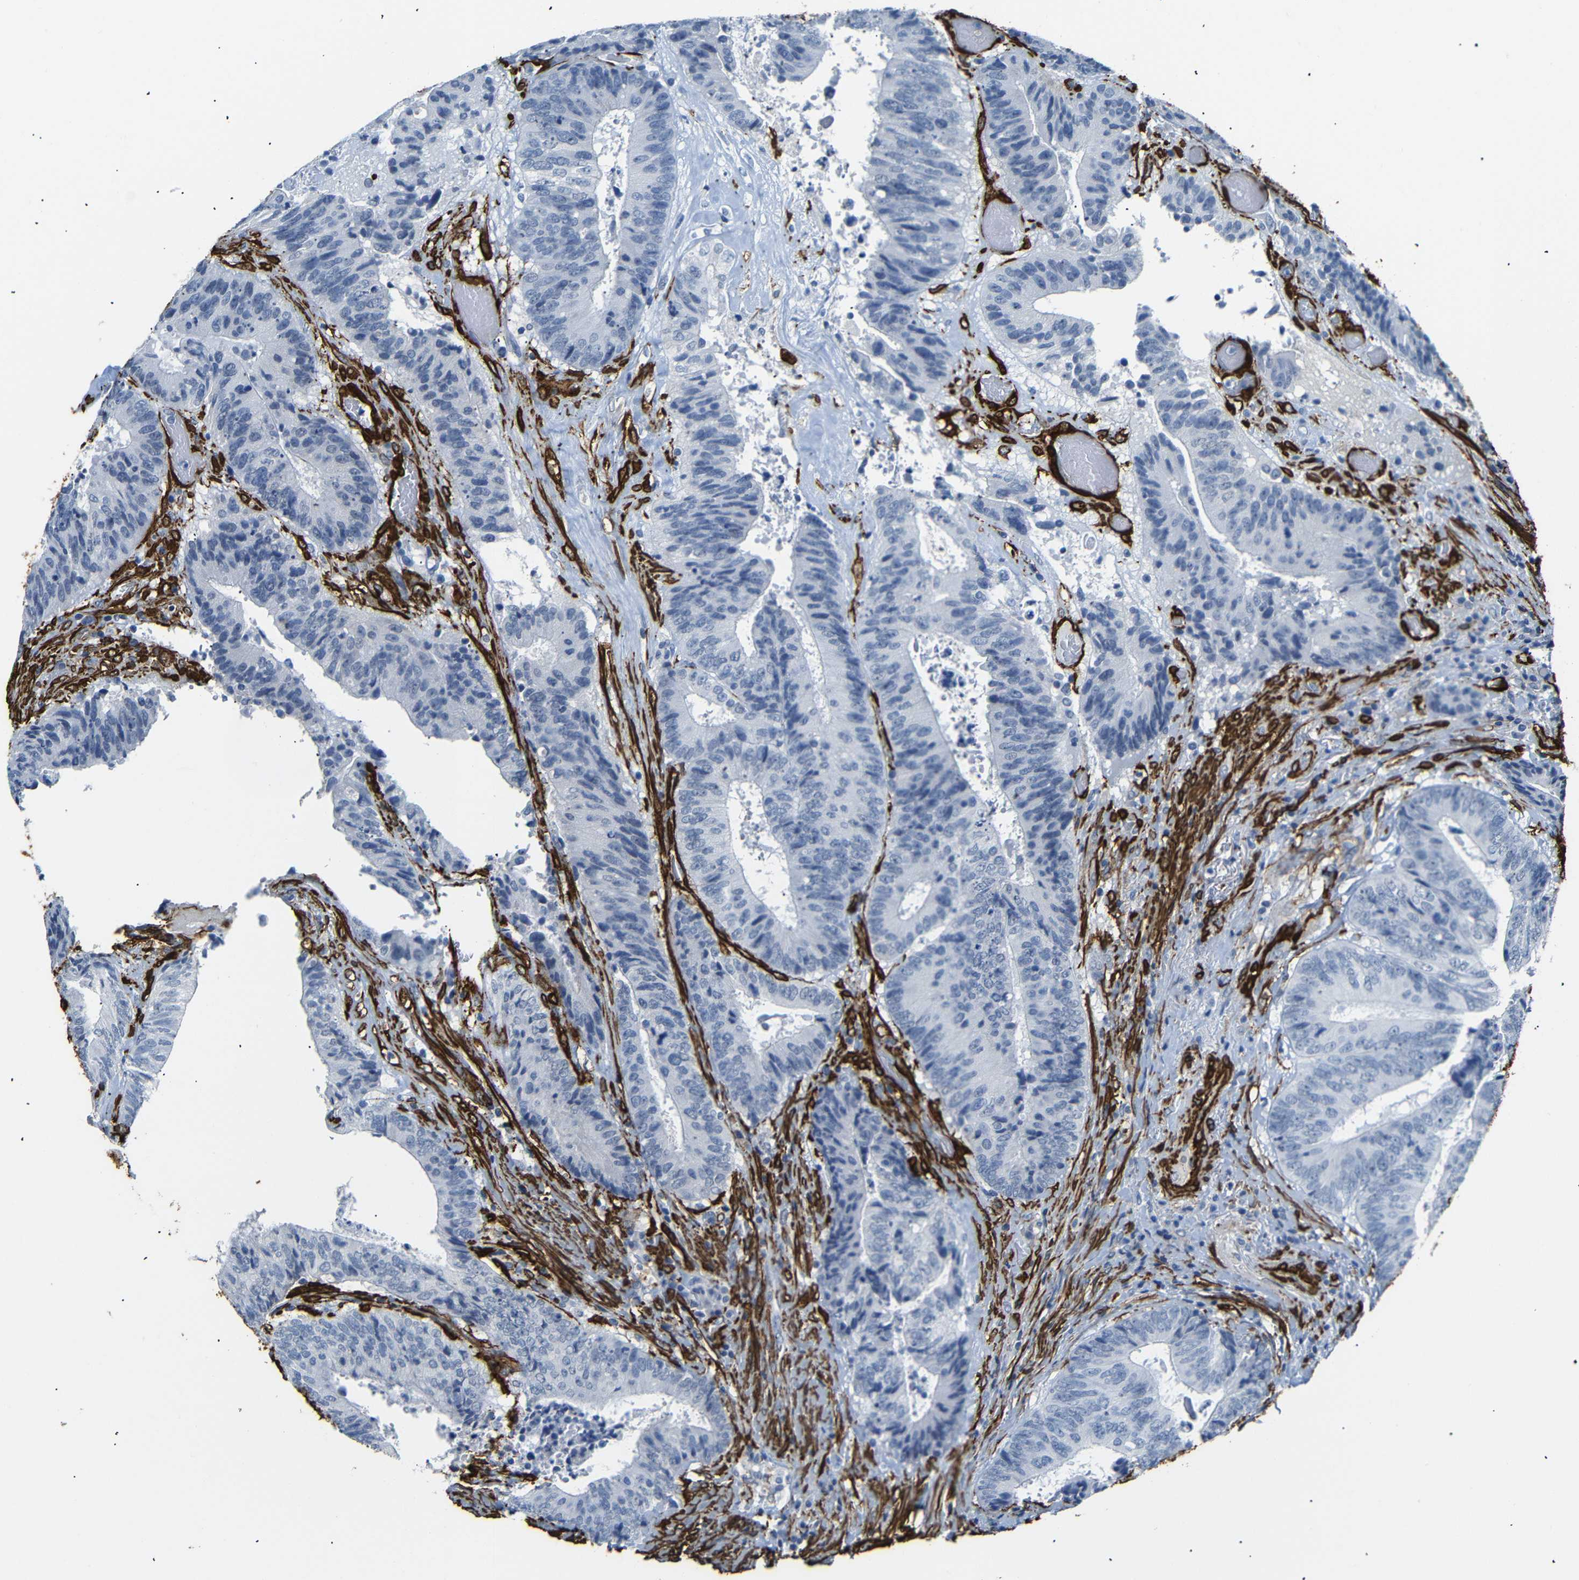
{"staining": {"intensity": "negative", "quantity": "none", "location": "none"}, "tissue": "colorectal cancer", "cell_type": "Tumor cells", "image_type": "cancer", "snomed": [{"axis": "morphology", "description": "Adenocarcinoma, NOS"}, {"axis": "topography", "description": "Rectum"}], "caption": "This micrograph is of adenocarcinoma (colorectal) stained with immunohistochemistry (IHC) to label a protein in brown with the nuclei are counter-stained blue. There is no staining in tumor cells. The staining is performed using DAB brown chromogen with nuclei counter-stained in using hematoxylin.", "gene": "ACTA2", "patient": {"sex": "male", "age": 72}}